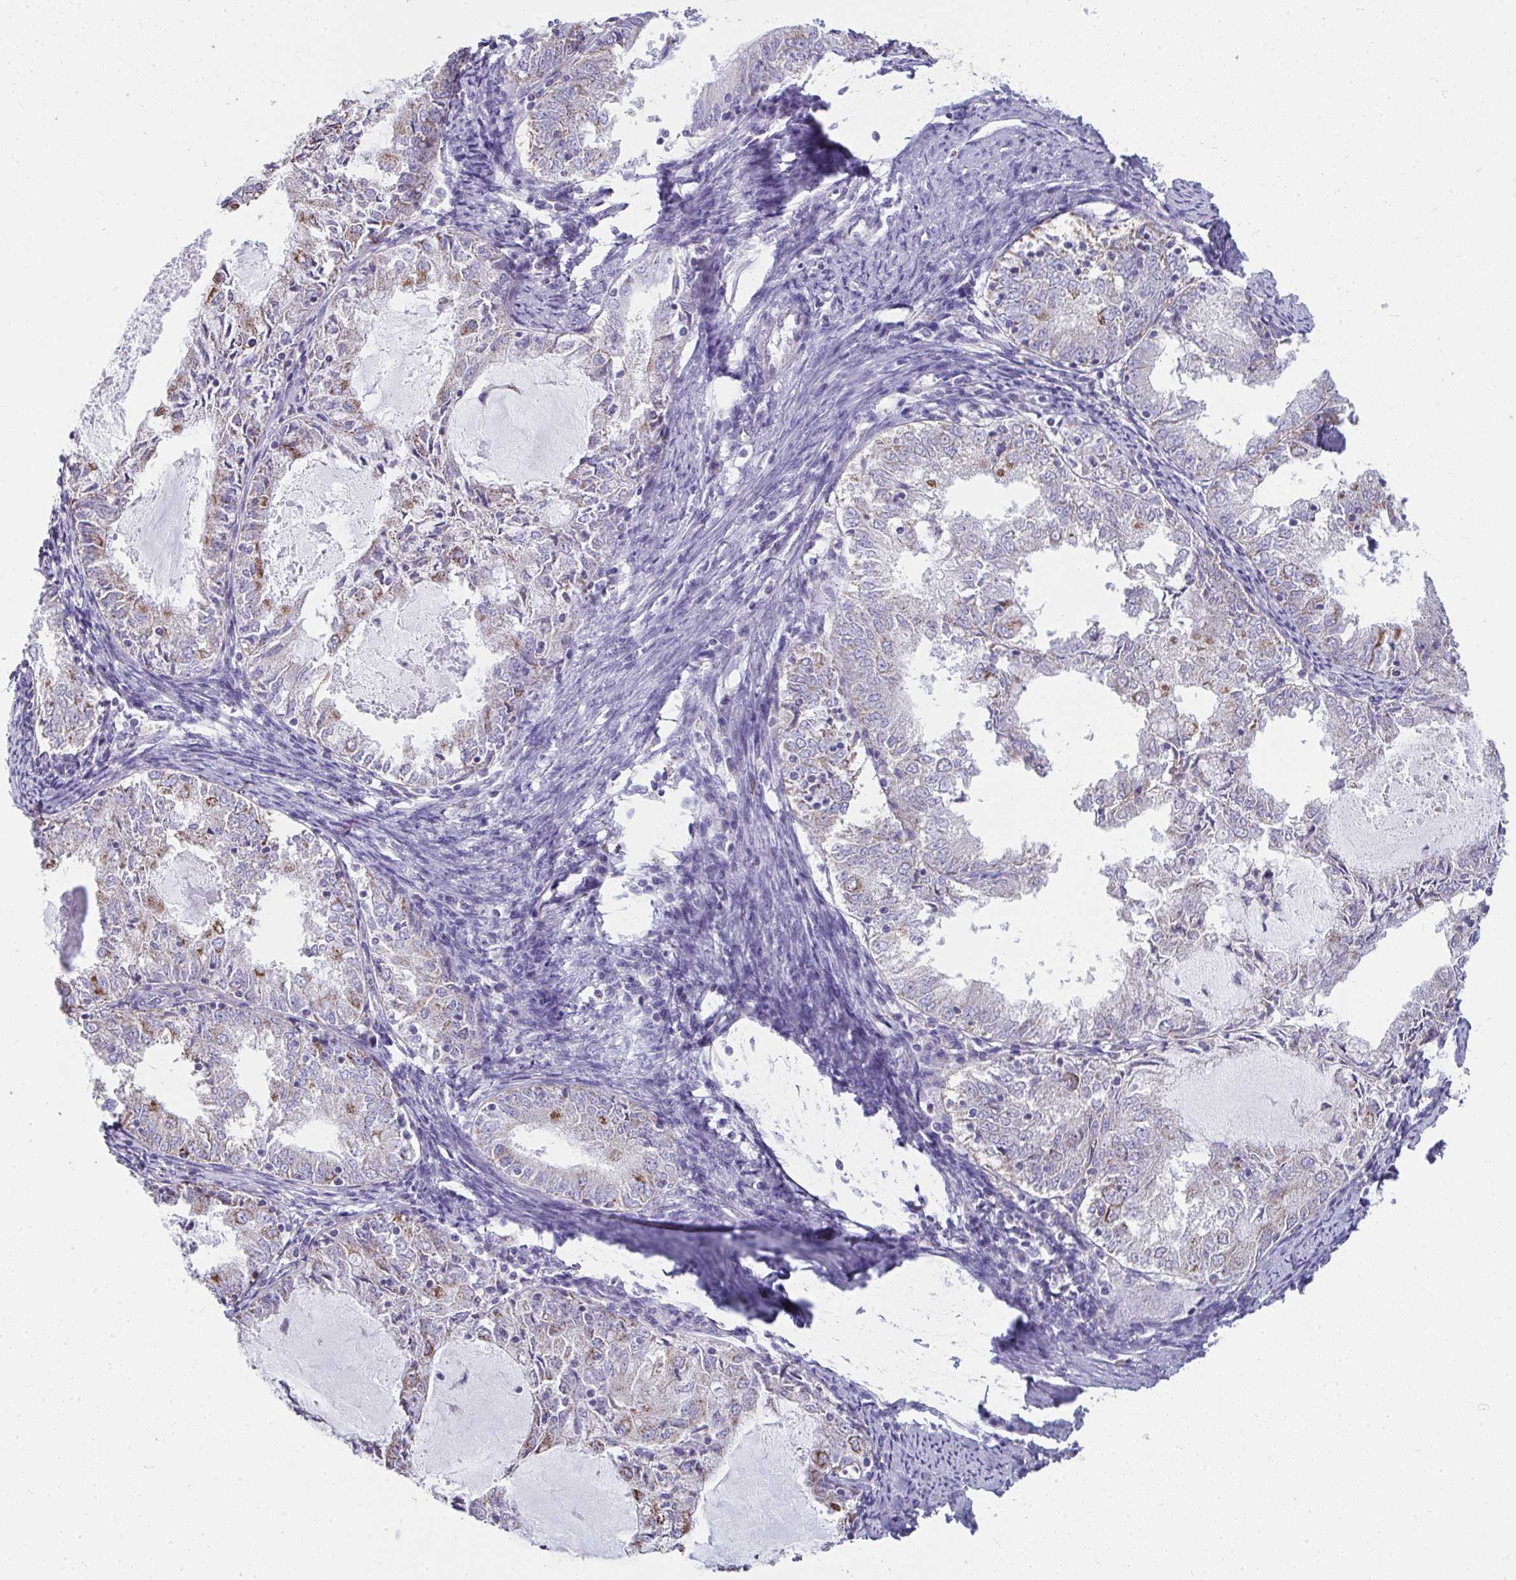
{"staining": {"intensity": "moderate", "quantity": "25%-75%", "location": "cytoplasmic/membranous"}, "tissue": "endometrial cancer", "cell_type": "Tumor cells", "image_type": "cancer", "snomed": [{"axis": "morphology", "description": "Adenocarcinoma, NOS"}, {"axis": "topography", "description": "Endometrium"}], "caption": "This is a histology image of immunohistochemistry (IHC) staining of endometrial cancer (adenocarcinoma), which shows moderate expression in the cytoplasmic/membranous of tumor cells.", "gene": "SLC6A1", "patient": {"sex": "female", "age": 57}}